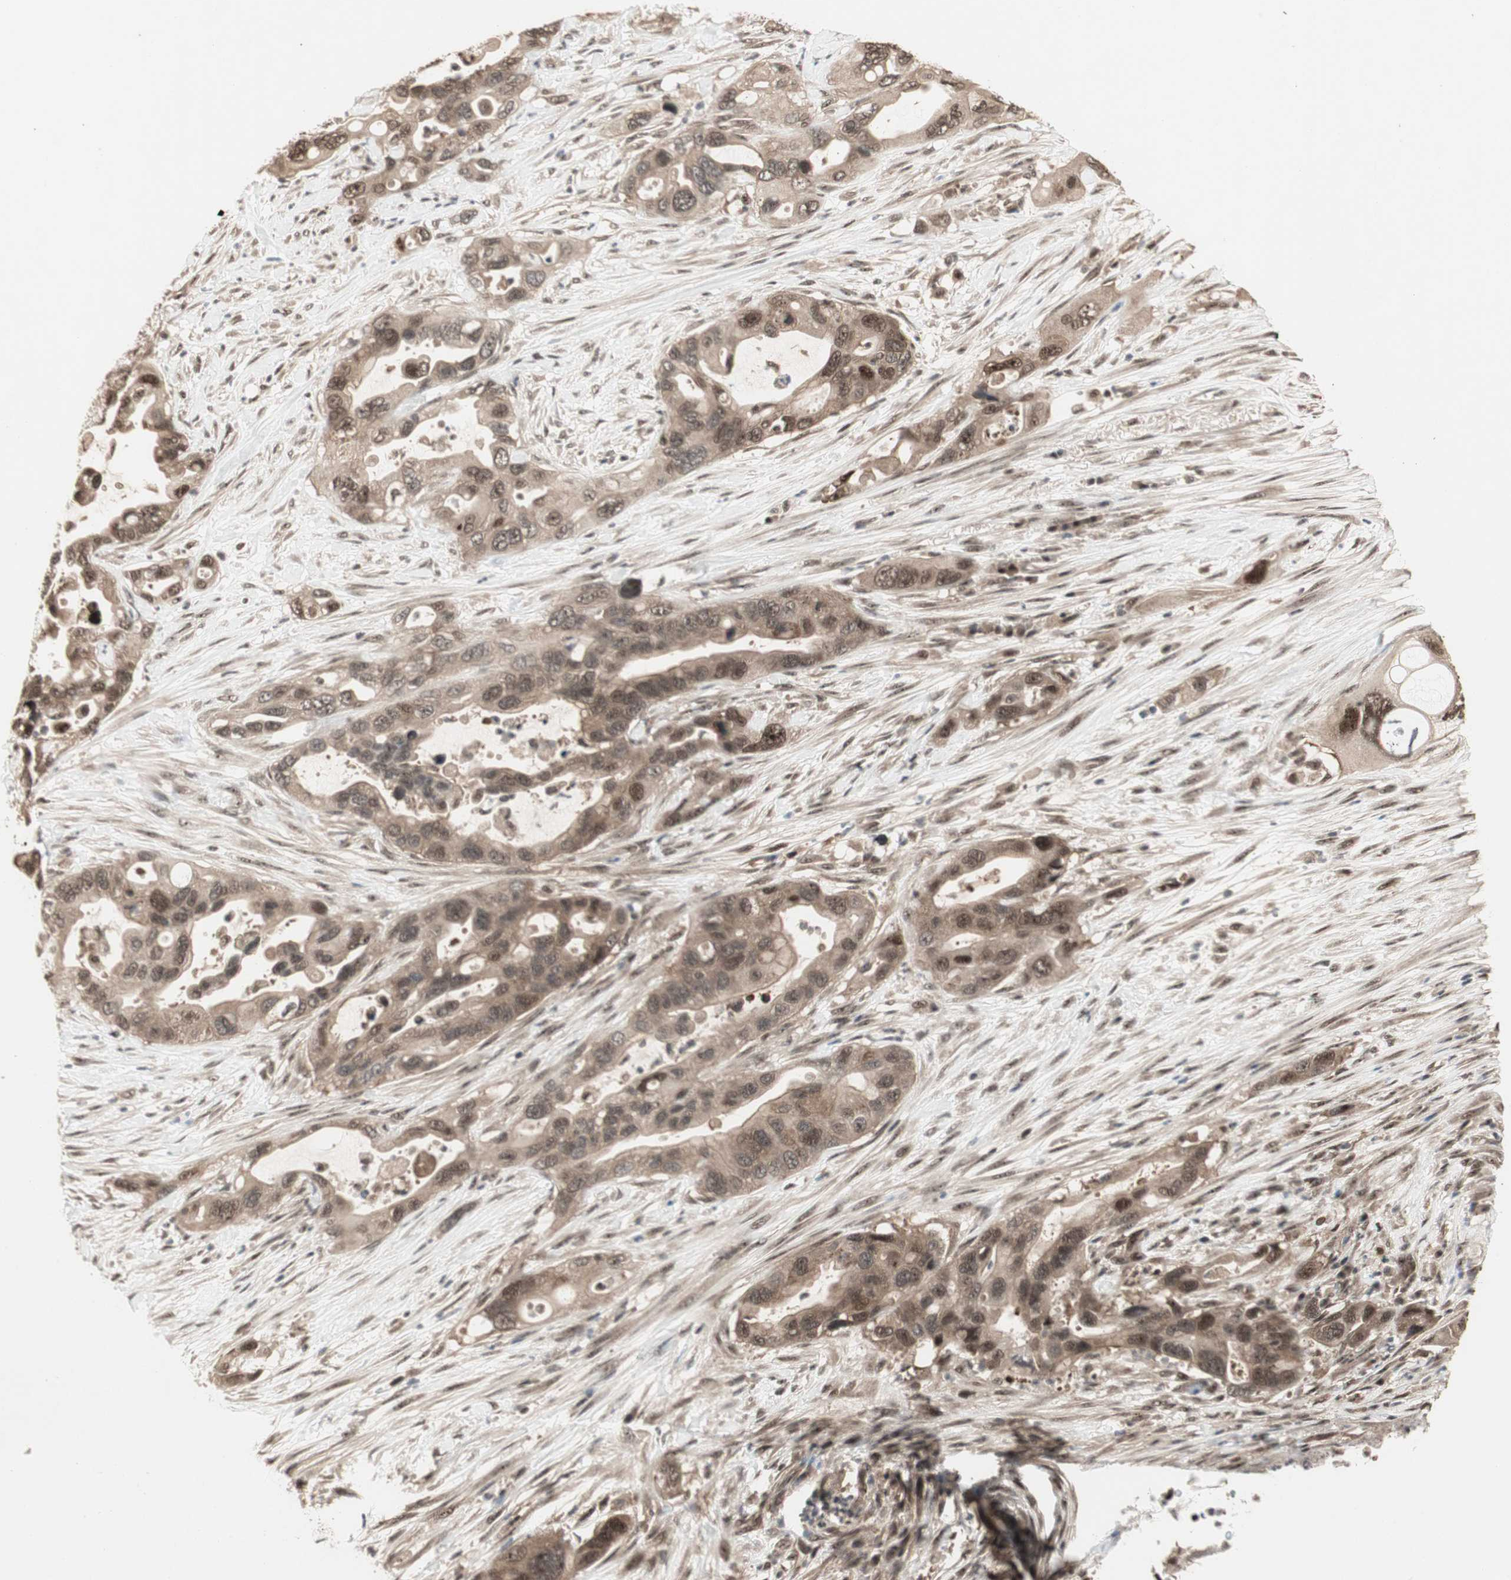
{"staining": {"intensity": "moderate", "quantity": ">75%", "location": "cytoplasmic/membranous,nuclear"}, "tissue": "pancreatic cancer", "cell_type": "Tumor cells", "image_type": "cancer", "snomed": [{"axis": "morphology", "description": "Adenocarcinoma, NOS"}, {"axis": "topography", "description": "Pancreas"}], "caption": "Pancreatic adenocarcinoma stained with a protein marker reveals moderate staining in tumor cells.", "gene": "CSNK2B", "patient": {"sex": "female", "age": 71}}